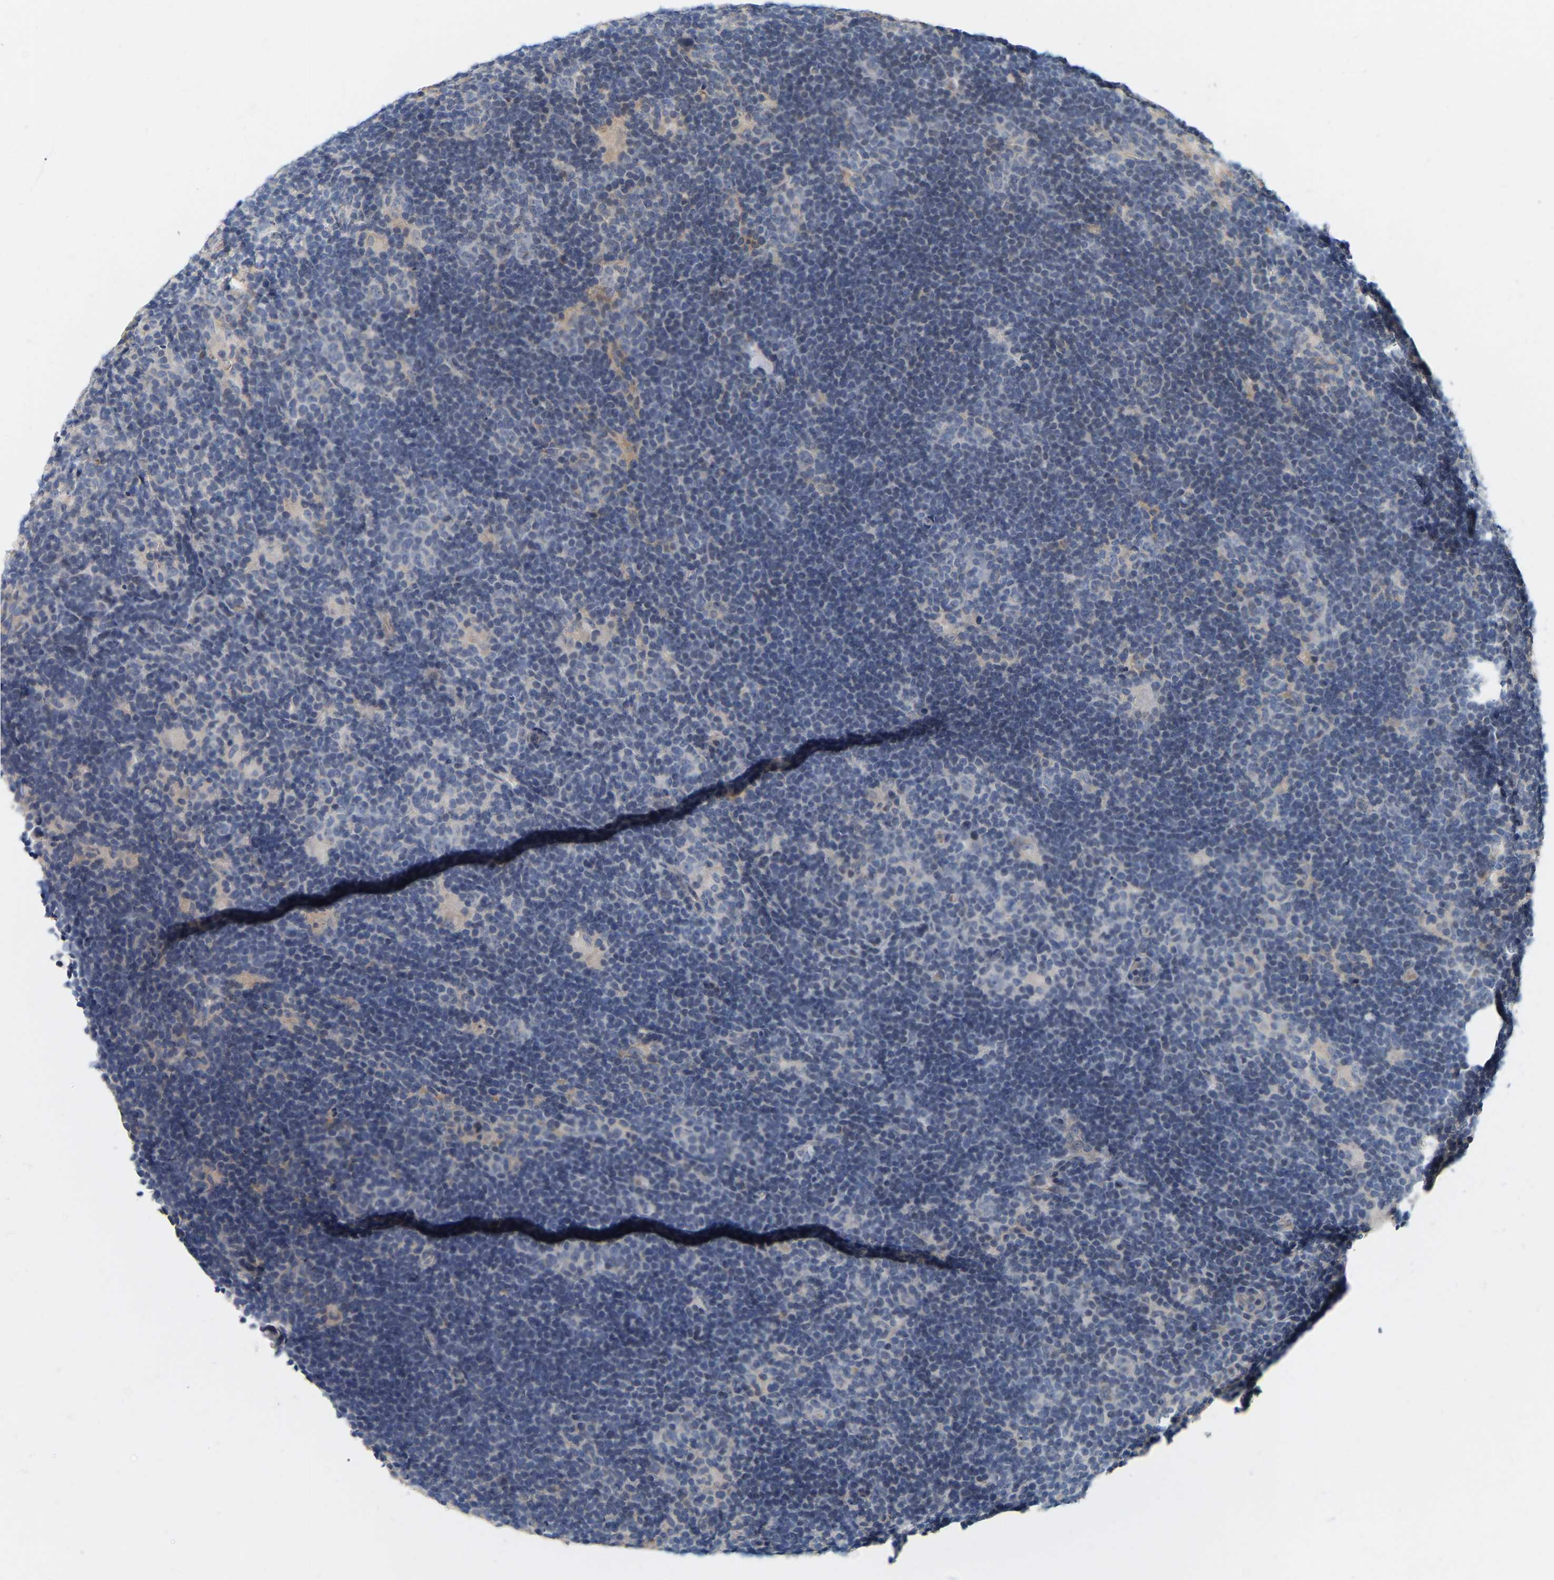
{"staining": {"intensity": "negative", "quantity": "none", "location": "none"}, "tissue": "lymphoma", "cell_type": "Tumor cells", "image_type": "cancer", "snomed": [{"axis": "morphology", "description": "Hodgkin's disease, NOS"}, {"axis": "topography", "description": "Lymph node"}], "caption": "High magnification brightfield microscopy of lymphoma stained with DAB (brown) and counterstained with hematoxylin (blue): tumor cells show no significant expression.", "gene": "SSH1", "patient": {"sex": "female", "age": 57}}